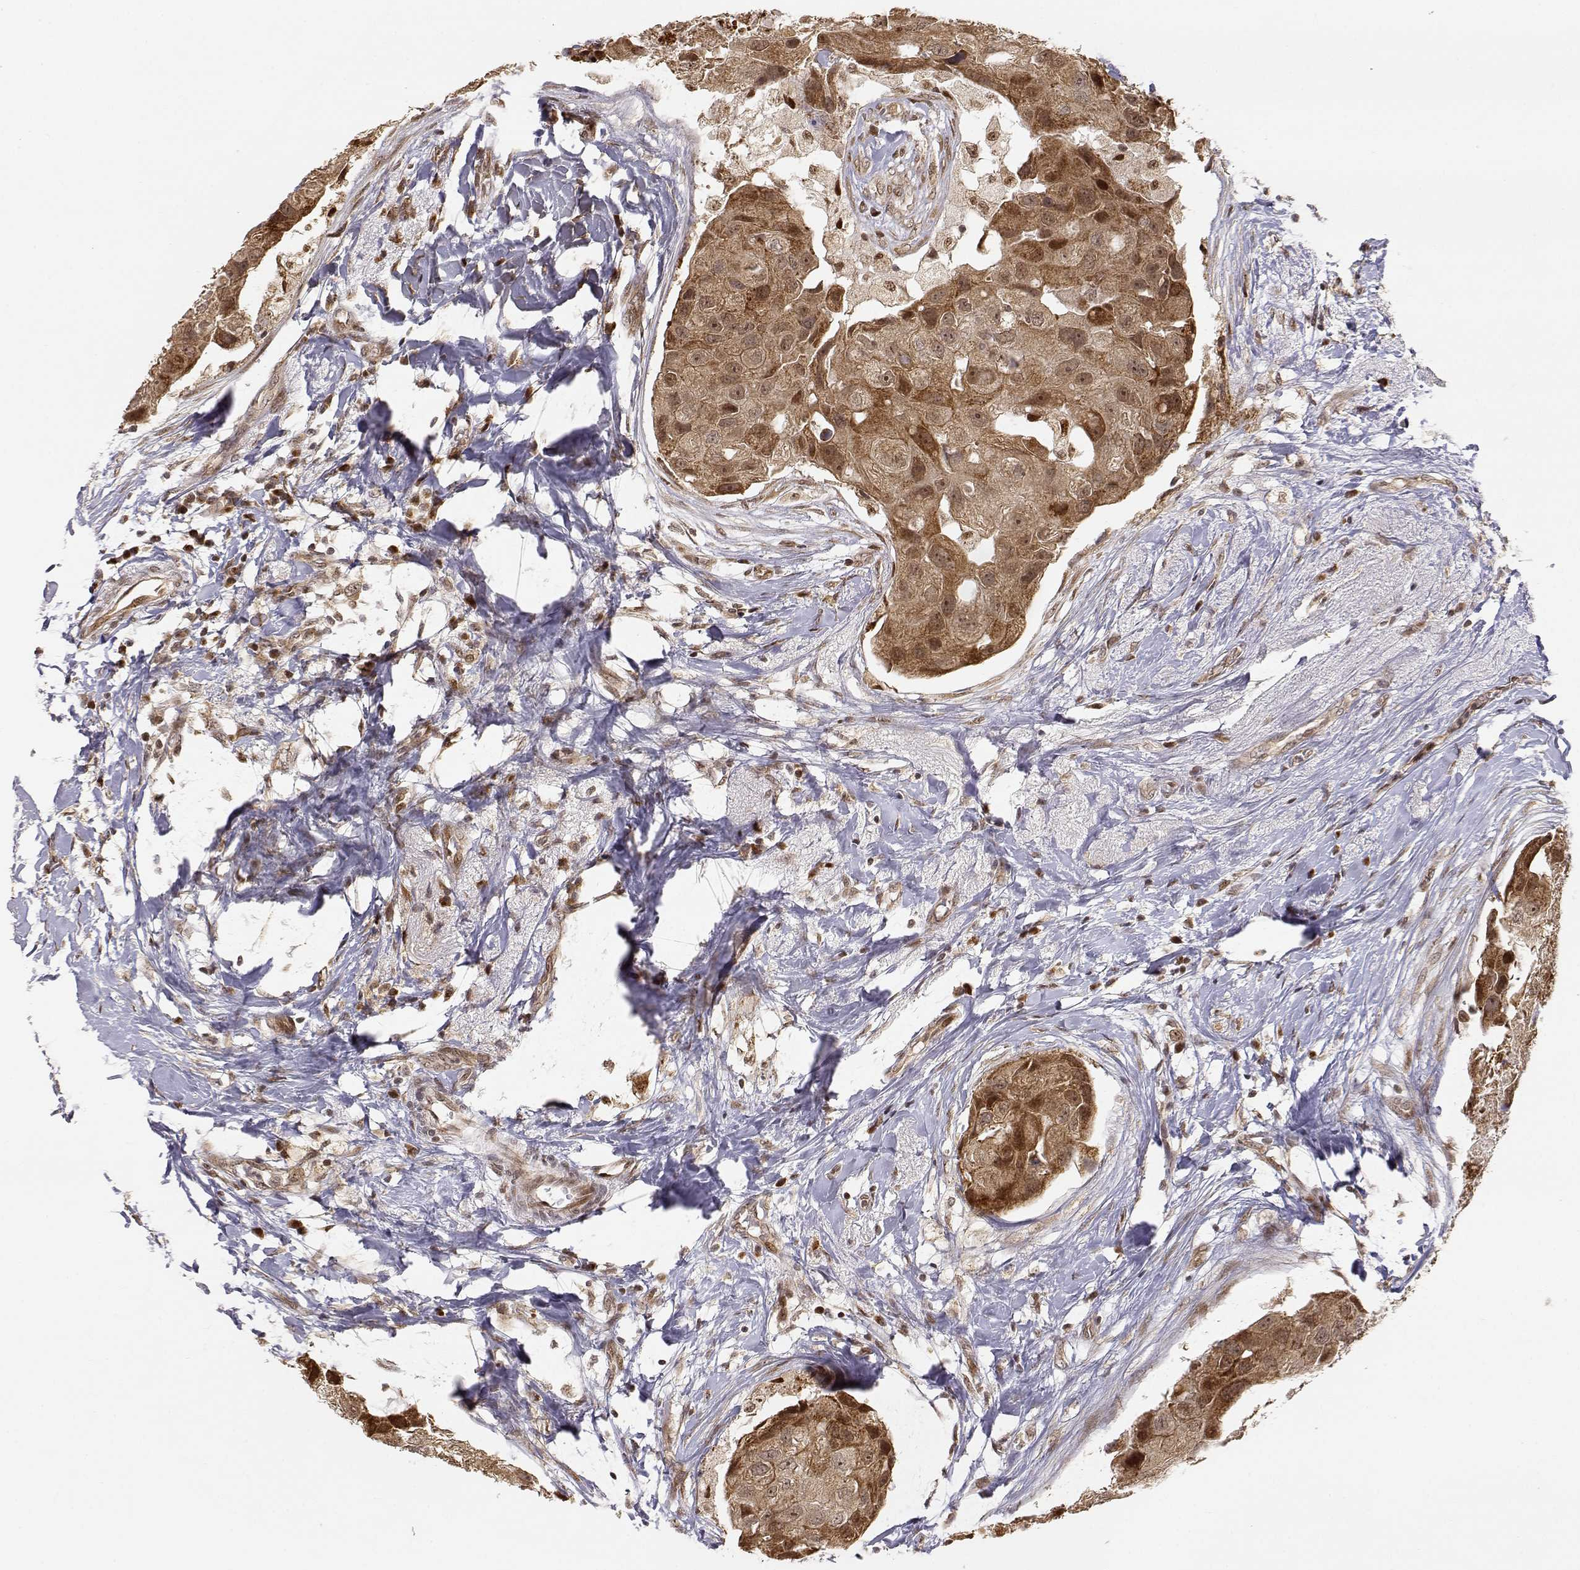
{"staining": {"intensity": "strong", "quantity": "<25%", "location": "cytoplasmic/membranous,nuclear"}, "tissue": "breast cancer", "cell_type": "Tumor cells", "image_type": "cancer", "snomed": [{"axis": "morphology", "description": "Duct carcinoma"}, {"axis": "topography", "description": "Breast"}], "caption": "Breast cancer stained with IHC demonstrates strong cytoplasmic/membranous and nuclear expression in approximately <25% of tumor cells.", "gene": "BRCA1", "patient": {"sex": "female", "age": 43}}